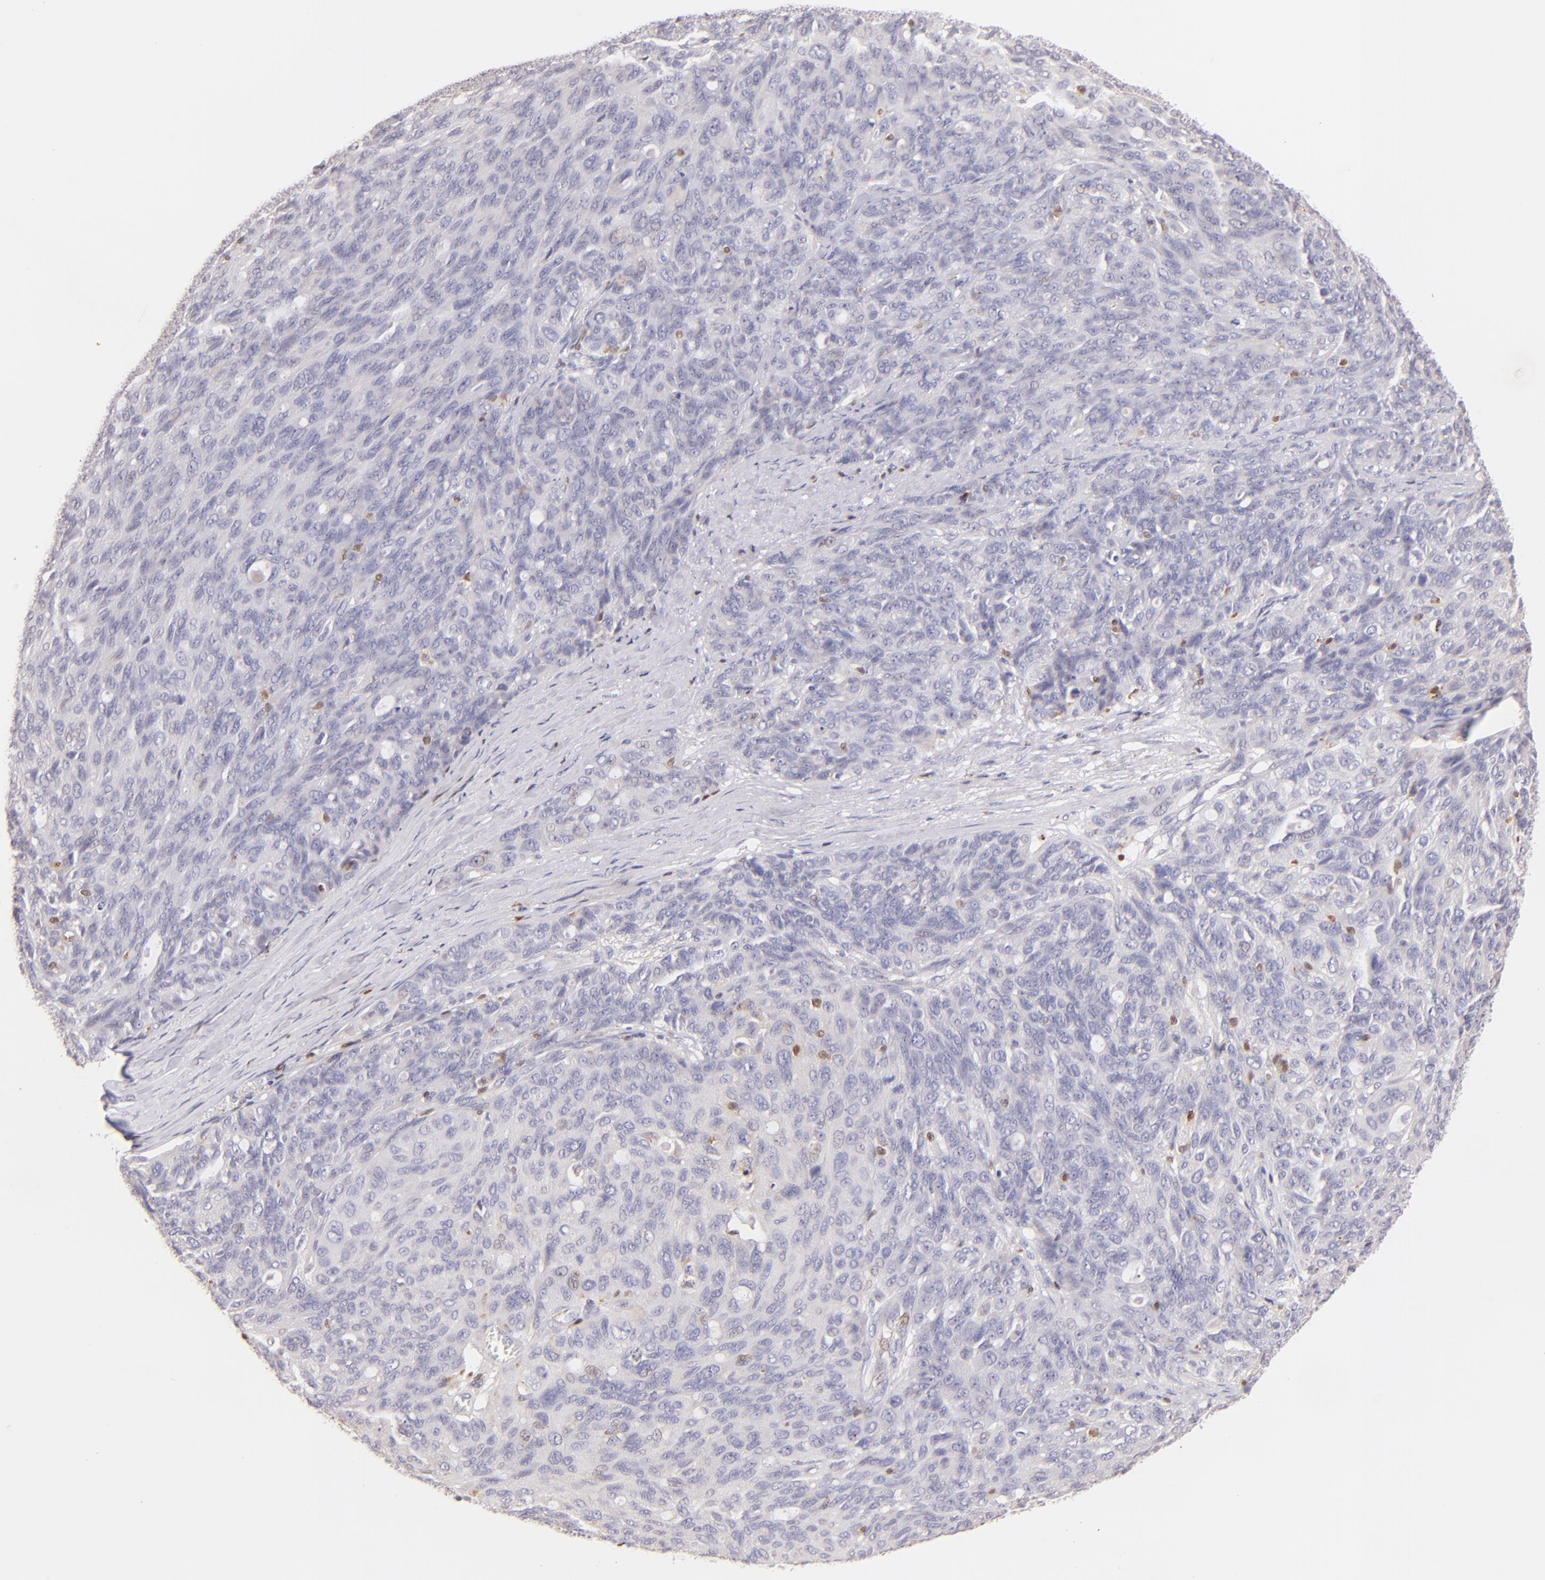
{"staining": {"intensity": "negative", "quantity": "none", "location": "none"}, "tissue": "ovarian cancer", "cell_type": "Tumor cells", "image_type": "cancer", "snomed": [{"axis": "morphology", "description": "Carcinoma, endometroid"}, {"axis": "topography", "description": "Ovary"}], "caption": "Human ovarian cancer (endometroid carcinoma) stained for a protein using immunohistochemistry (IHC) exhibits no positivity in tumor cells.", "gene": "ZAP70", "patient": {"sex": "female", "age": 60}}